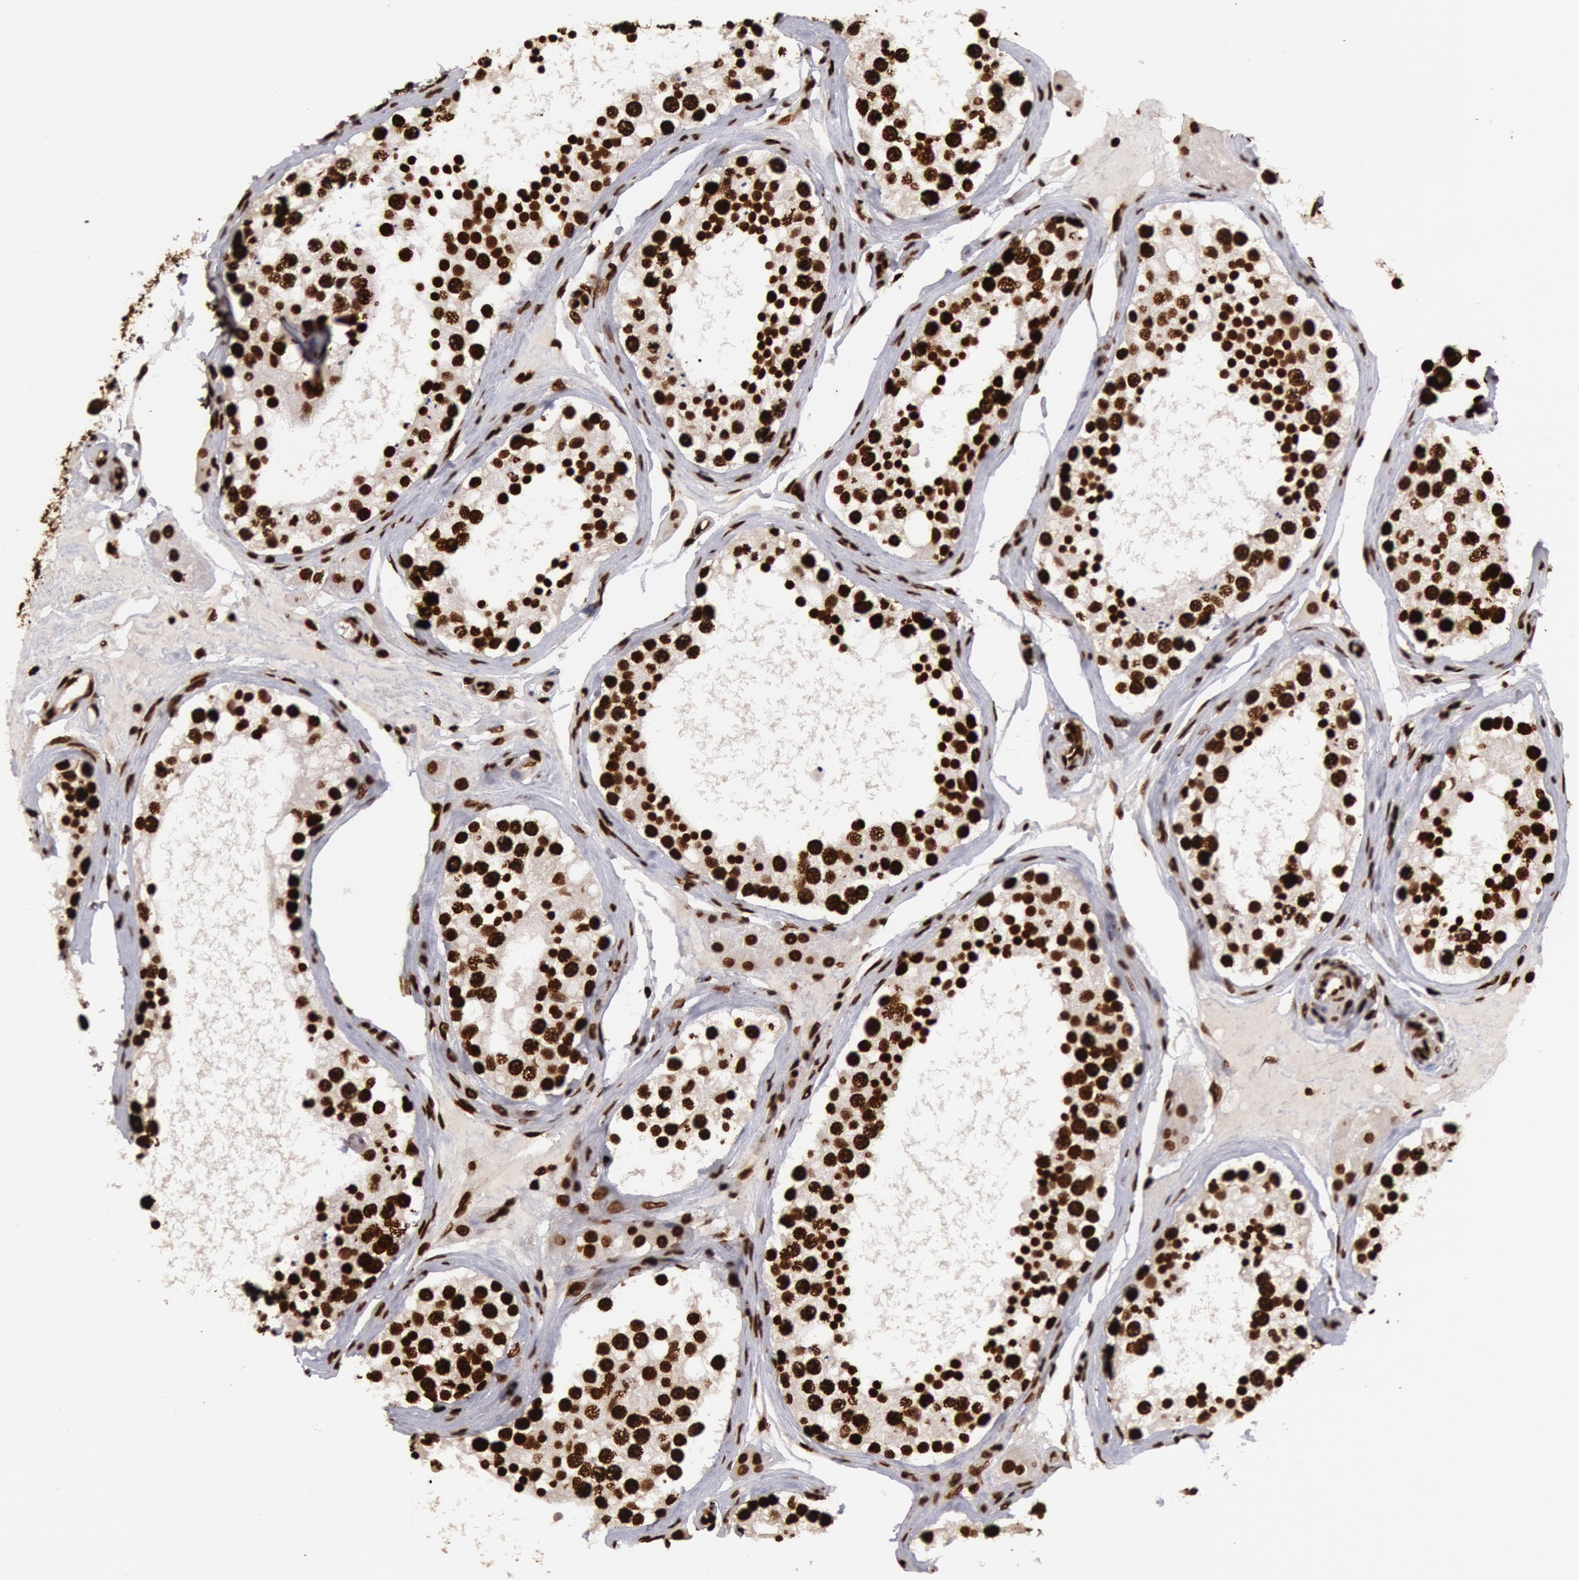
{"staining": {"intensity": "moderate", "quantity": ">75%", "location": "nuclear"}, "tissue": "testis", "cell_type": "Cells in seminiferous ducts", "image_type": "normal", "snomed": [{"axis": "morphology", "description": "Normal tissue, NOS"}, {"axis": "topography", "description": "Testis"}], "caption": "Benign testis reveals moderate nuclear staining in approximately >75% of cells in seminiferous ducts.", "gene": "H3", "patient": {"sex": "male", "age": 68}}